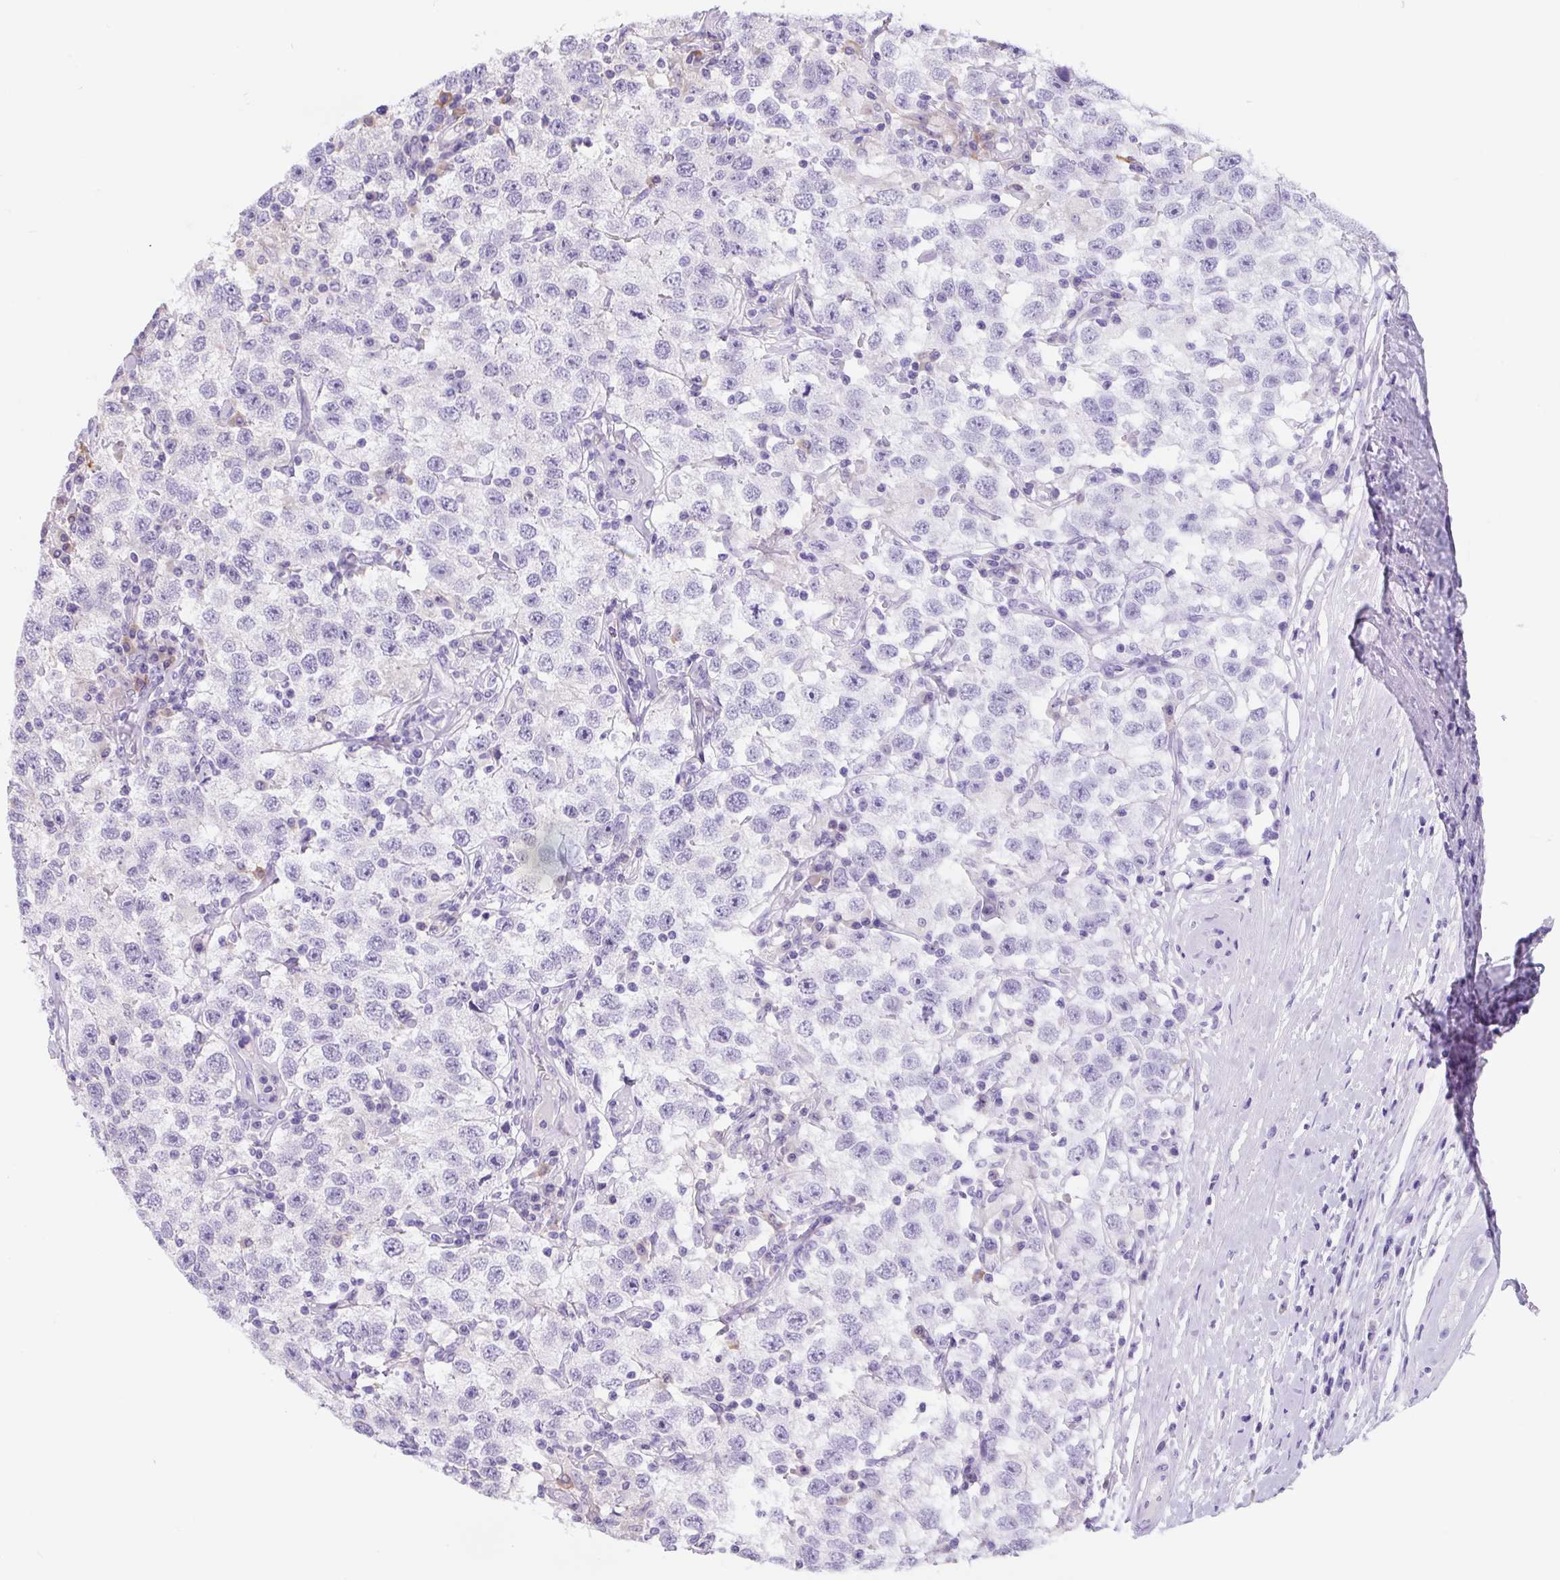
{"staining": {"intensity": "negative", "quantity": "none", "location": "none"}, "tissue": "testis cancer", "cell_type": "Tumor cells", "image_type": "cancer", "snomed": [{"axis": "morphology", "description": "Seminoma, NOS"}, {"axis": "topography", "description": "Testis"}], "caption": "This is an immunohistochemistry image of testis cancer (seminoma). There is no staining in tumor cells.", "gene": "FZD5", "patient": {"sex": "male", "age": 41}}